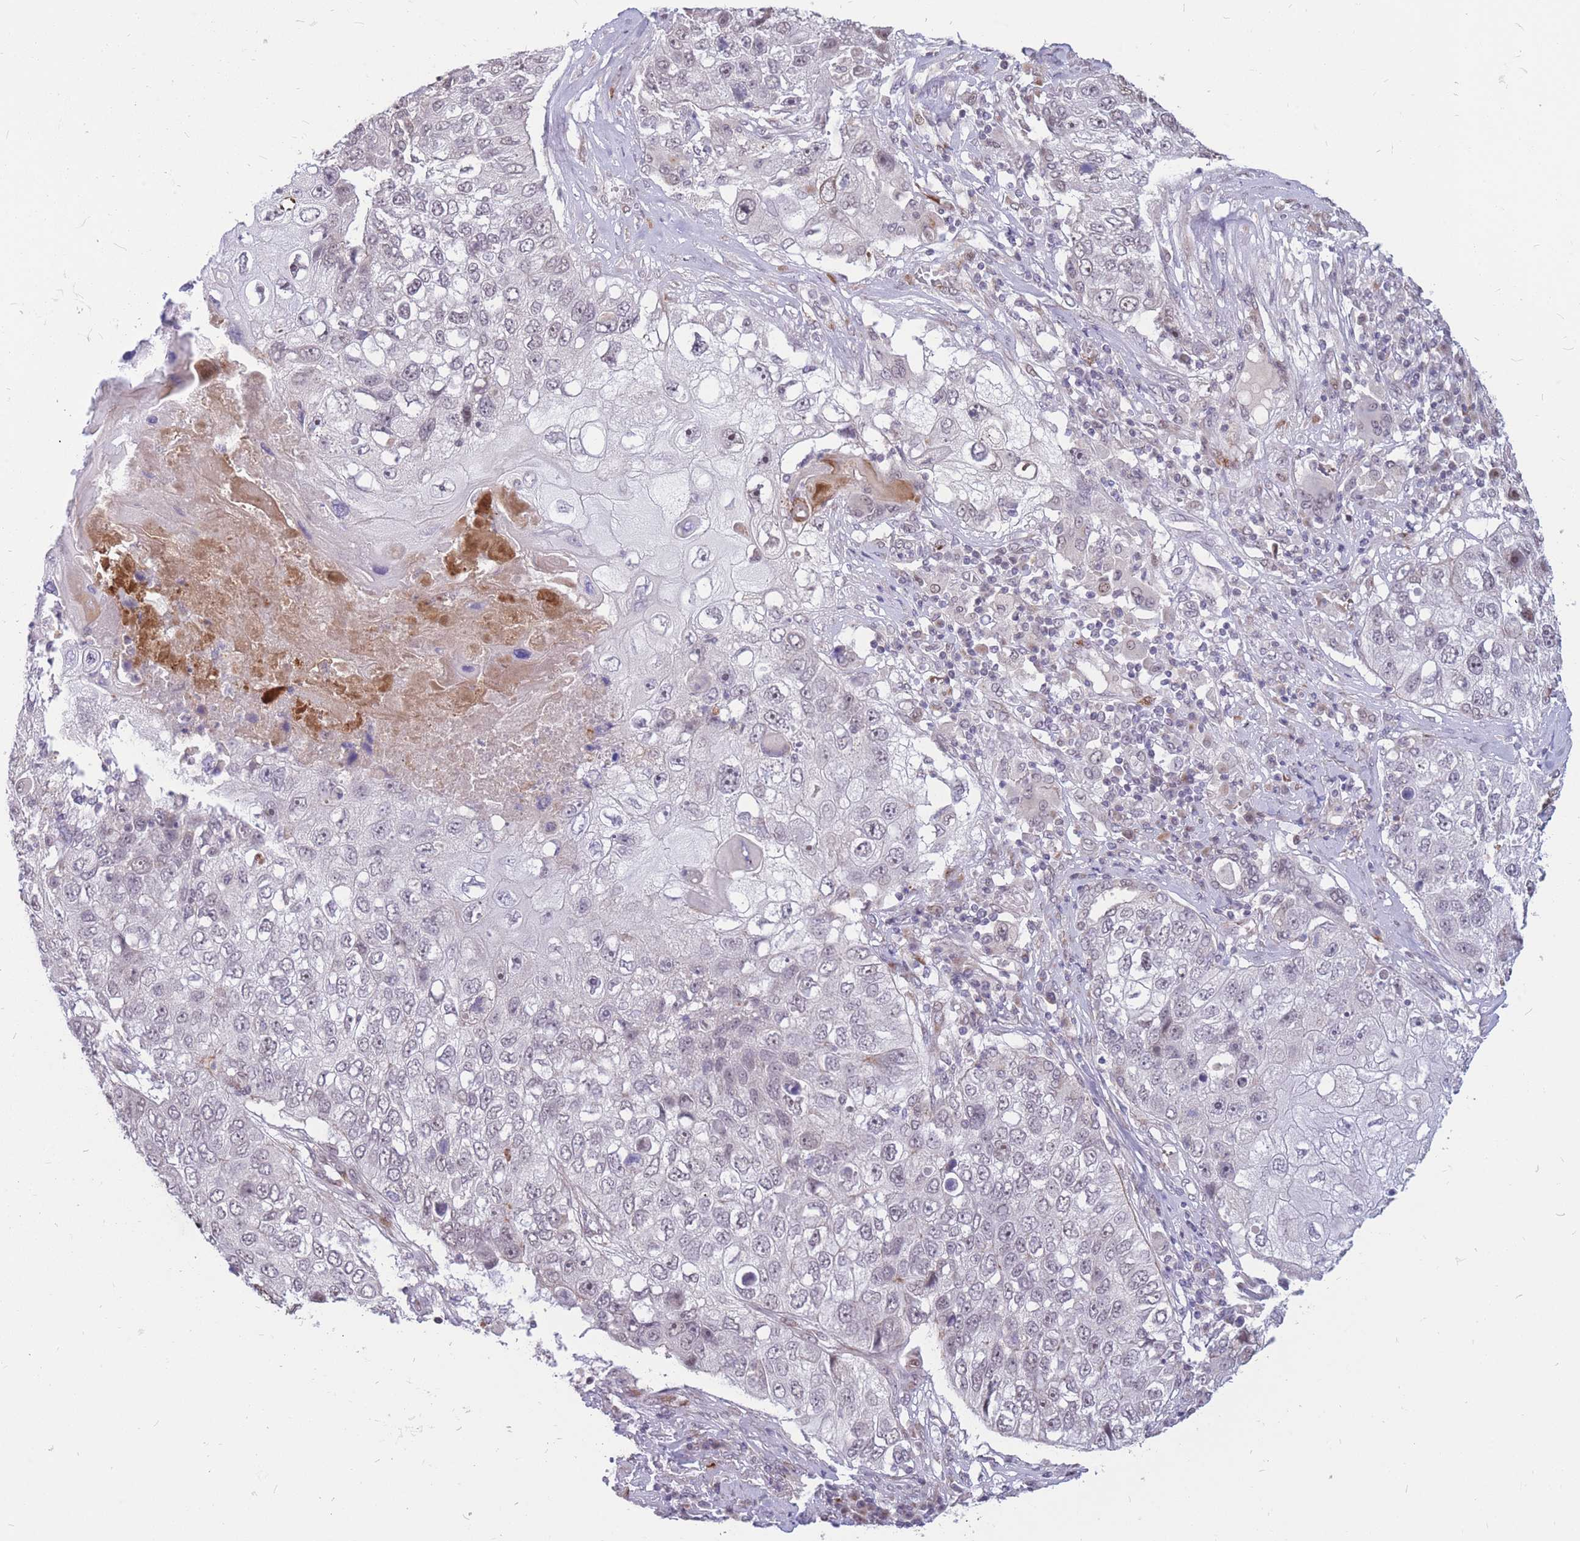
{"staining": {"intensity": "negative", "quantity": "none", "location": "none"}, "tissue": "lung cancer", "cell_type": "Tumor cells", "image_type": "cancer", "snomed": [{"axis": "morphology", "description": "Squamous cell carcinoma, NOS"}, {"axis": "topography", "description": "Lung"}], "caption": "Immunohistochemistry (IHC) image of neoplastic tissue: lung cancer (squamous cell carcinoma) stained with DAB (3,3'-diaminobenzidine) shows no significant protein positivity in tumor cells. The staining is performed using DAB (3,3'-diaminobenzidine) brown chromogen with nuclei counter-stained in using hematoxylin.", "gene": "ADD2", "patient": {"sex": "male", "age": 61}}